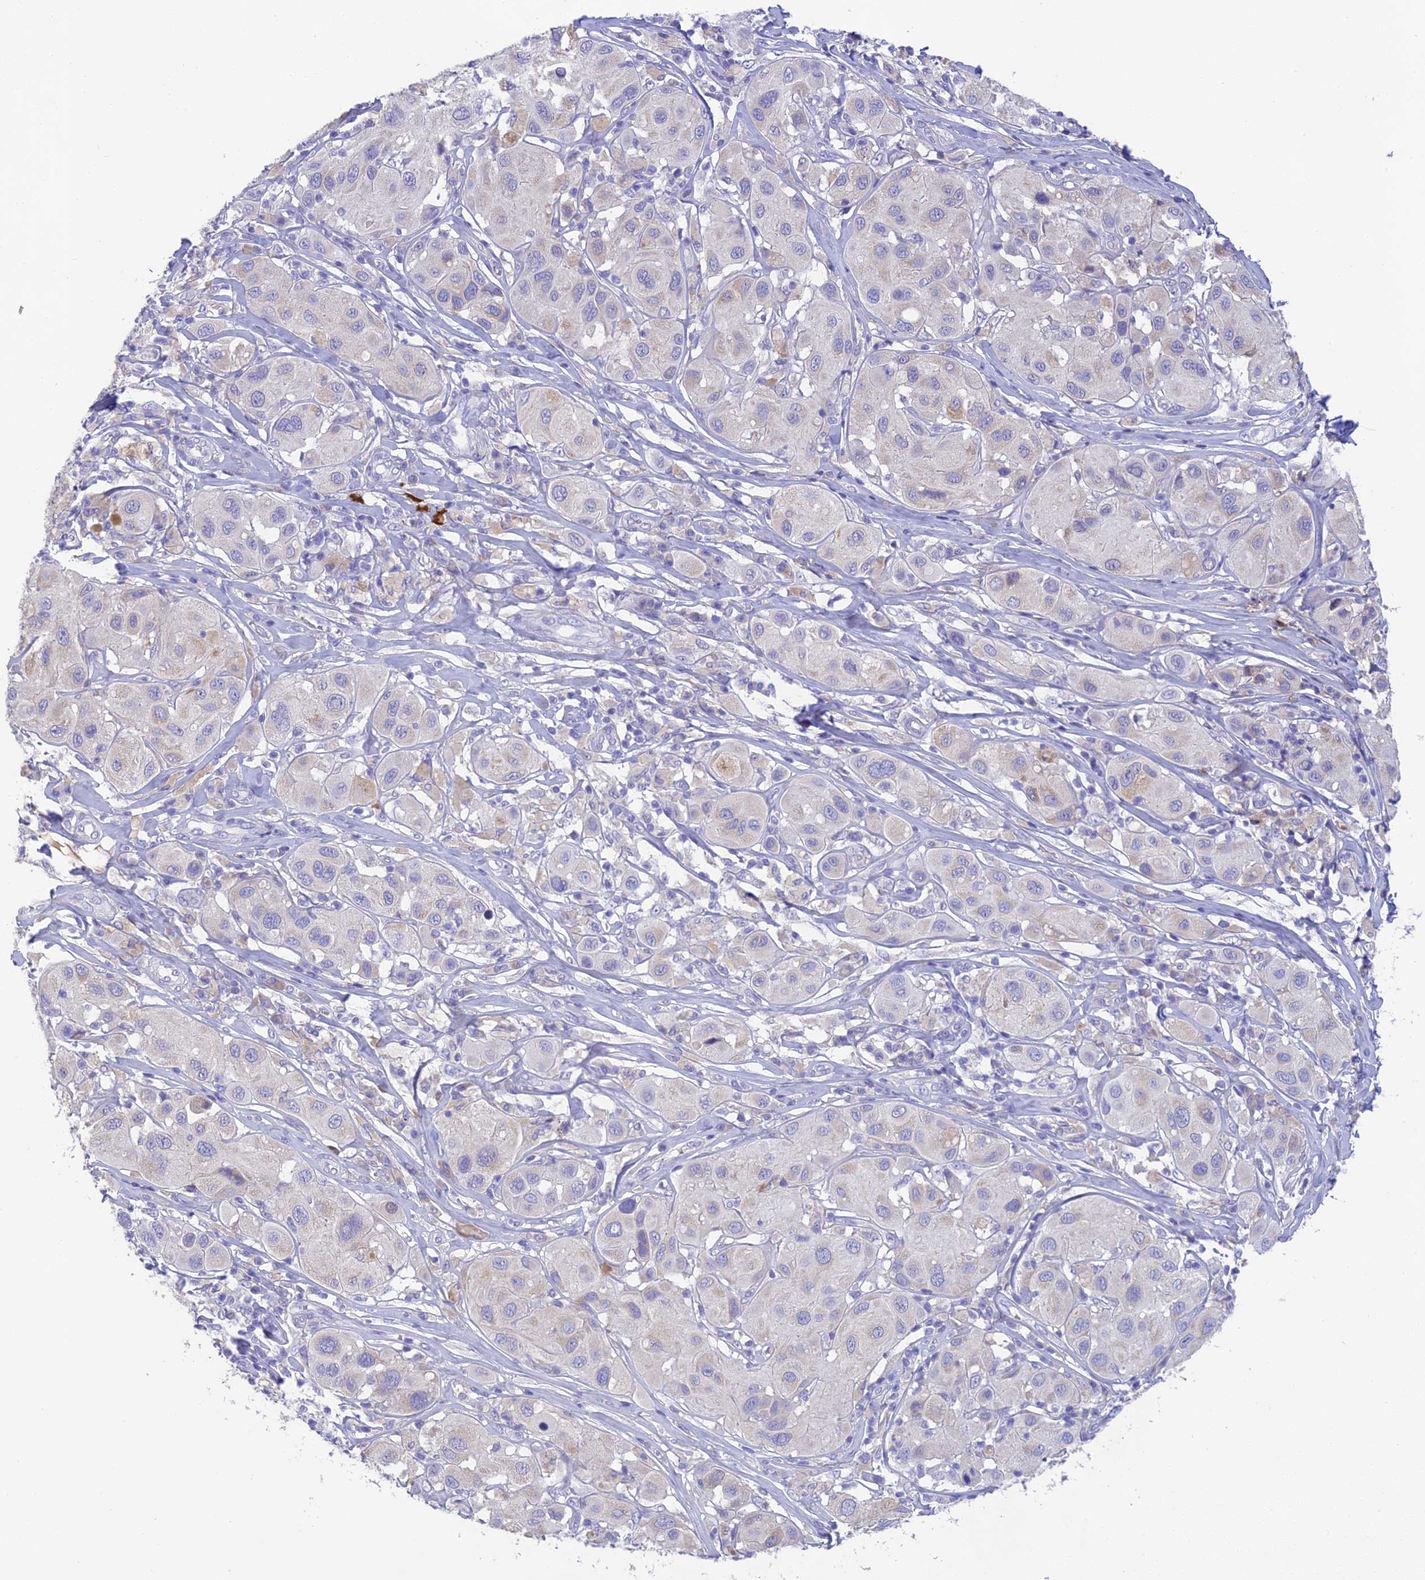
{"staining": {"intensity": "negative", "quantity": "none", "location": "none"}, "tissue": "melanoma", "cell_type": "Tumor cells", "image_type": "cancer", "snomed": [{"axis": "morphology", "description": "Malignant melanoma, Metastatic site"}, {"axis": "topography", "description": "Skin"}], "caption": "Tumor cells are negative for brown protein staining in melanoma.", "gene": "HSD17B2", "patient": {"sex": "male", "age": 41}}